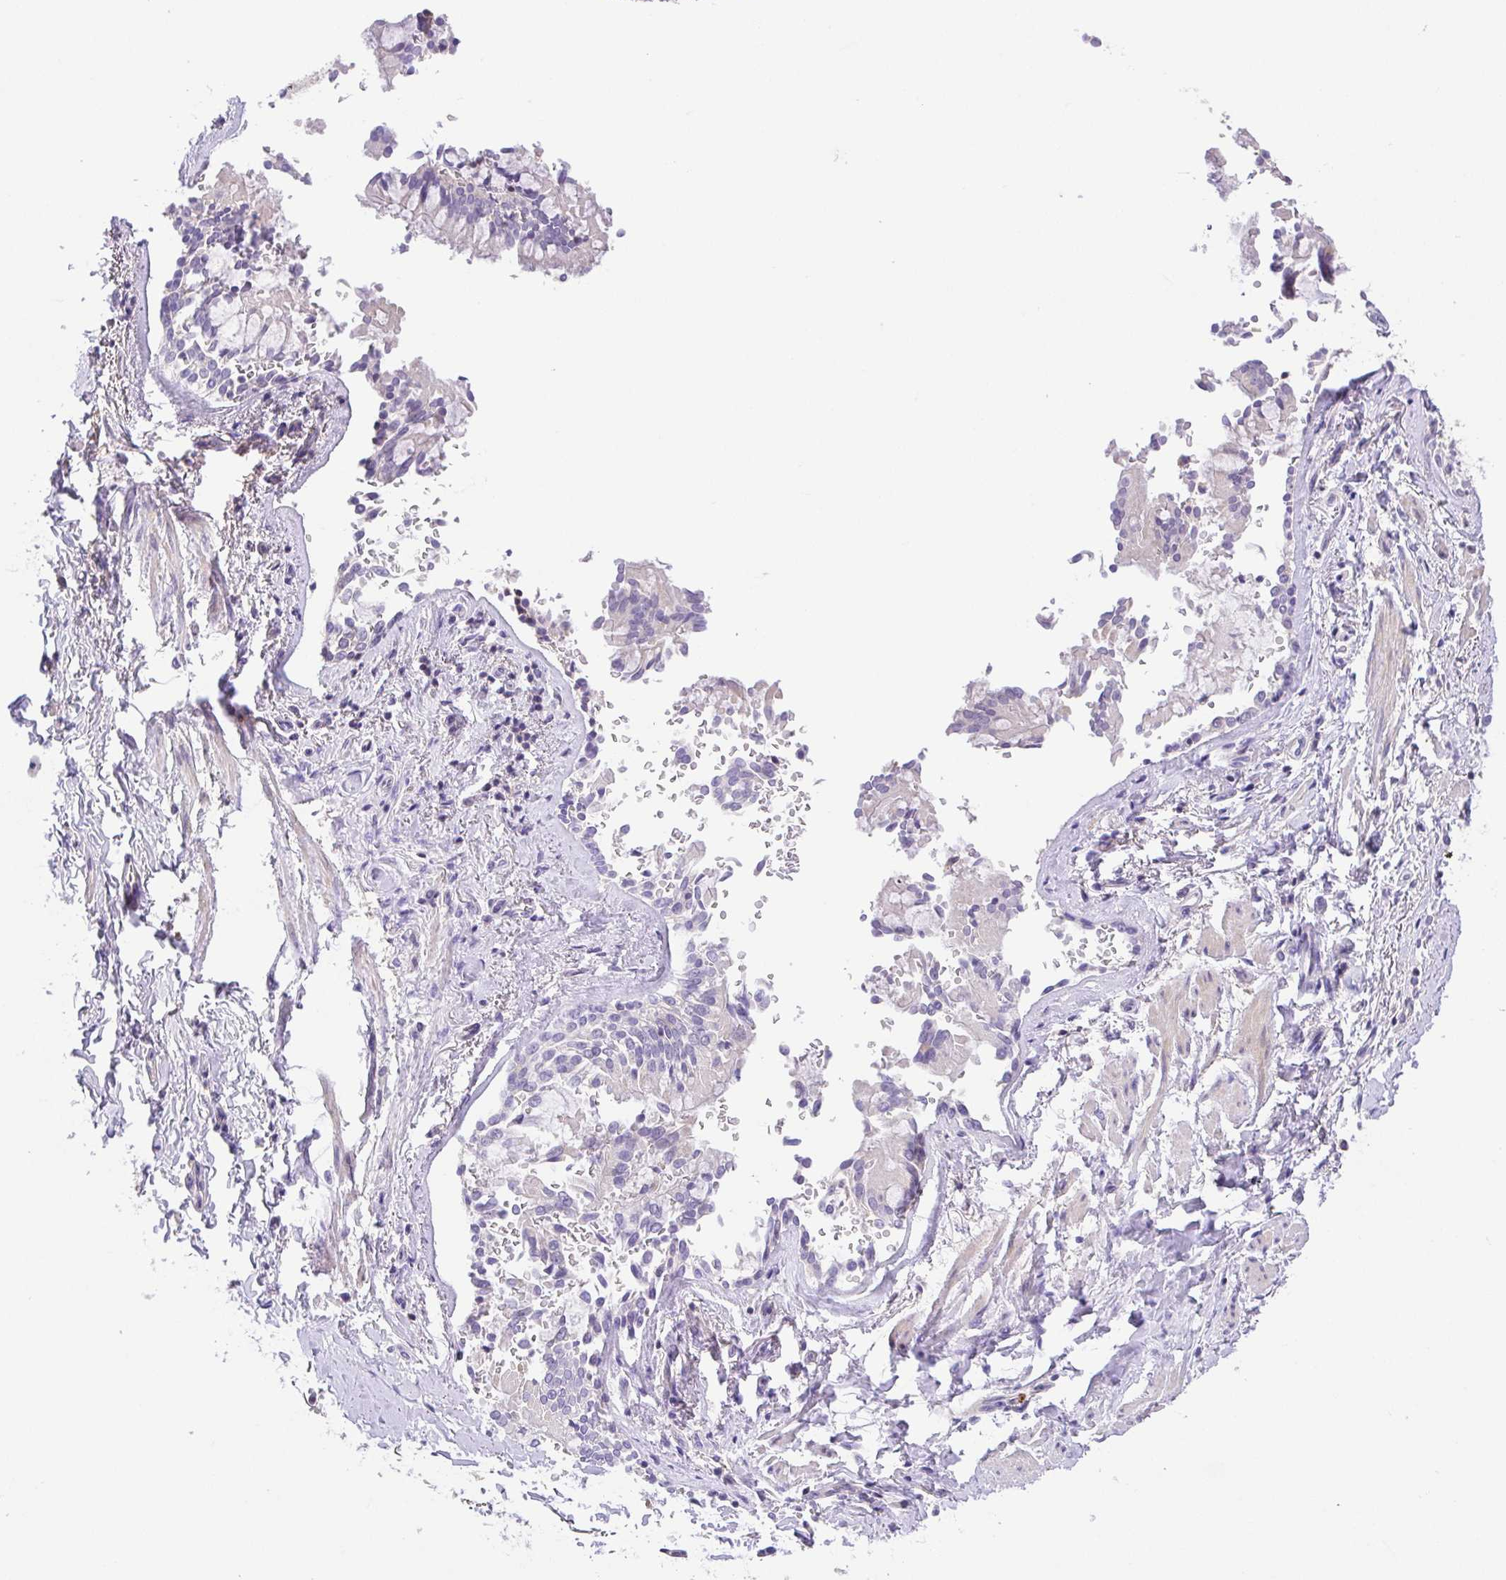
{"staining": {"intensity": "negative", "quantity": "none", "location": "none"}, "tissue": "soft tissue", "cell_type": "Chondrocytes", "image_type": "normal", "snomed": [{"axis": "morphology", "description": "Normal tissue, NOS"}, {"axis": "topography", "description": "Cartilage tissue"}, {"axis": "topography", "description": "Bronchus"}, {"axis": "topography", "description": "Peripheral nerve tissue"}], "caption": "This photomicrograph is of benign soft tissue stained with immunohistochemistry to label a protein in brown with the nuclei are counter-stained blue. There is no expression in chondrocytes. Nuclei are stained in blue.", "gene": "PRR14L", "patient": {"sex": "male", "age": 67}}